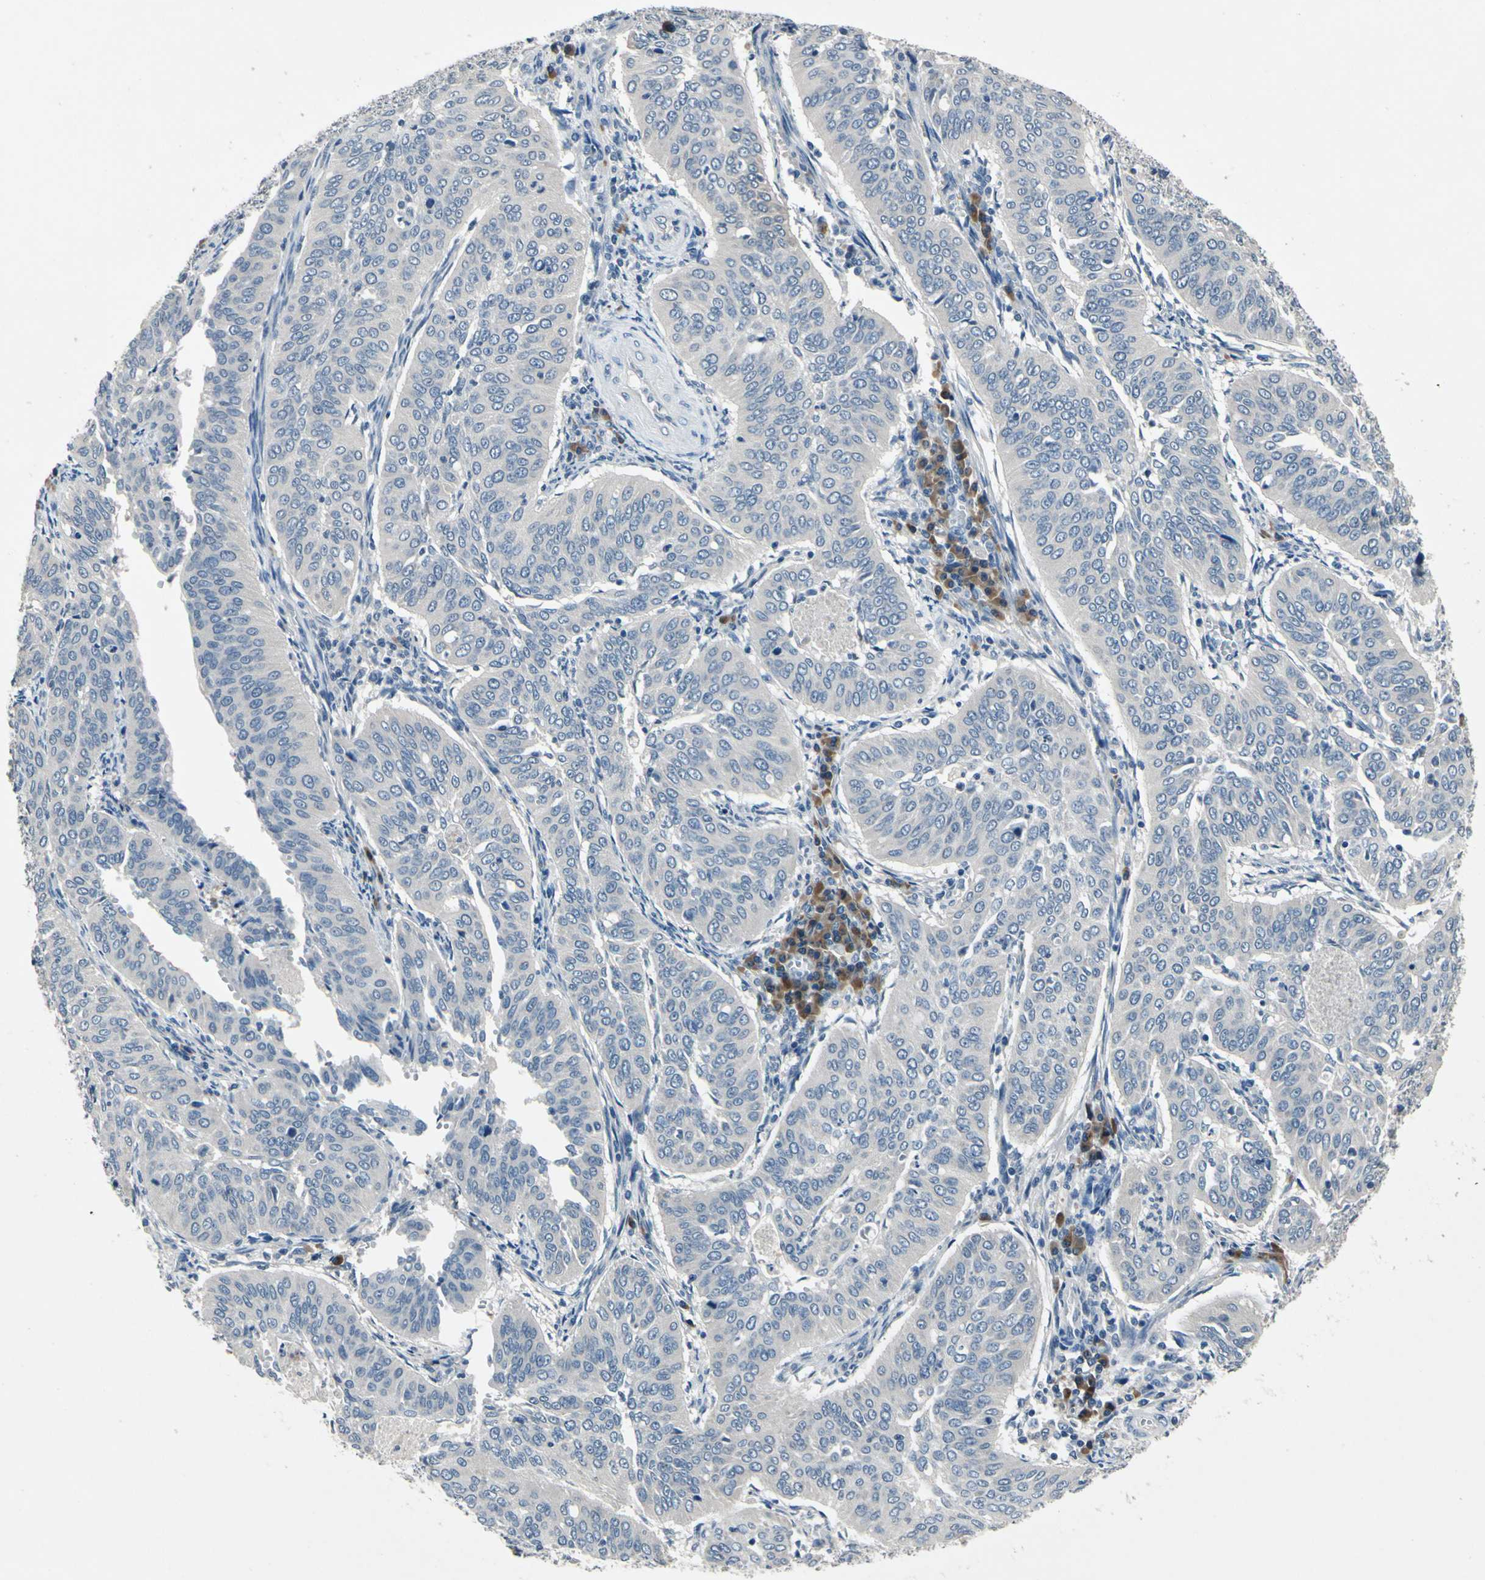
{"staining": {"intensity": "negative", "quantity": "none", "location": "none"}, "tissue": "cervical cancer", "cell_type": "Tumor cells", "image_type": "cancer", "snomed": [{"axis": "morphology", "description": "Normal tissue, NOS"}, {"axis": "morphology", "description": "Squamous cell carcinoma, NOS"}, {"axis": "topography", "description": "Cervix"}], "caption": "This is an IHC photomicrograph of human cervical cancer (squamous cell carcinoma). There is no expression in tumor cells.", "gene": "SELENOK", "patient": {"sex": "female", "age": 39}}